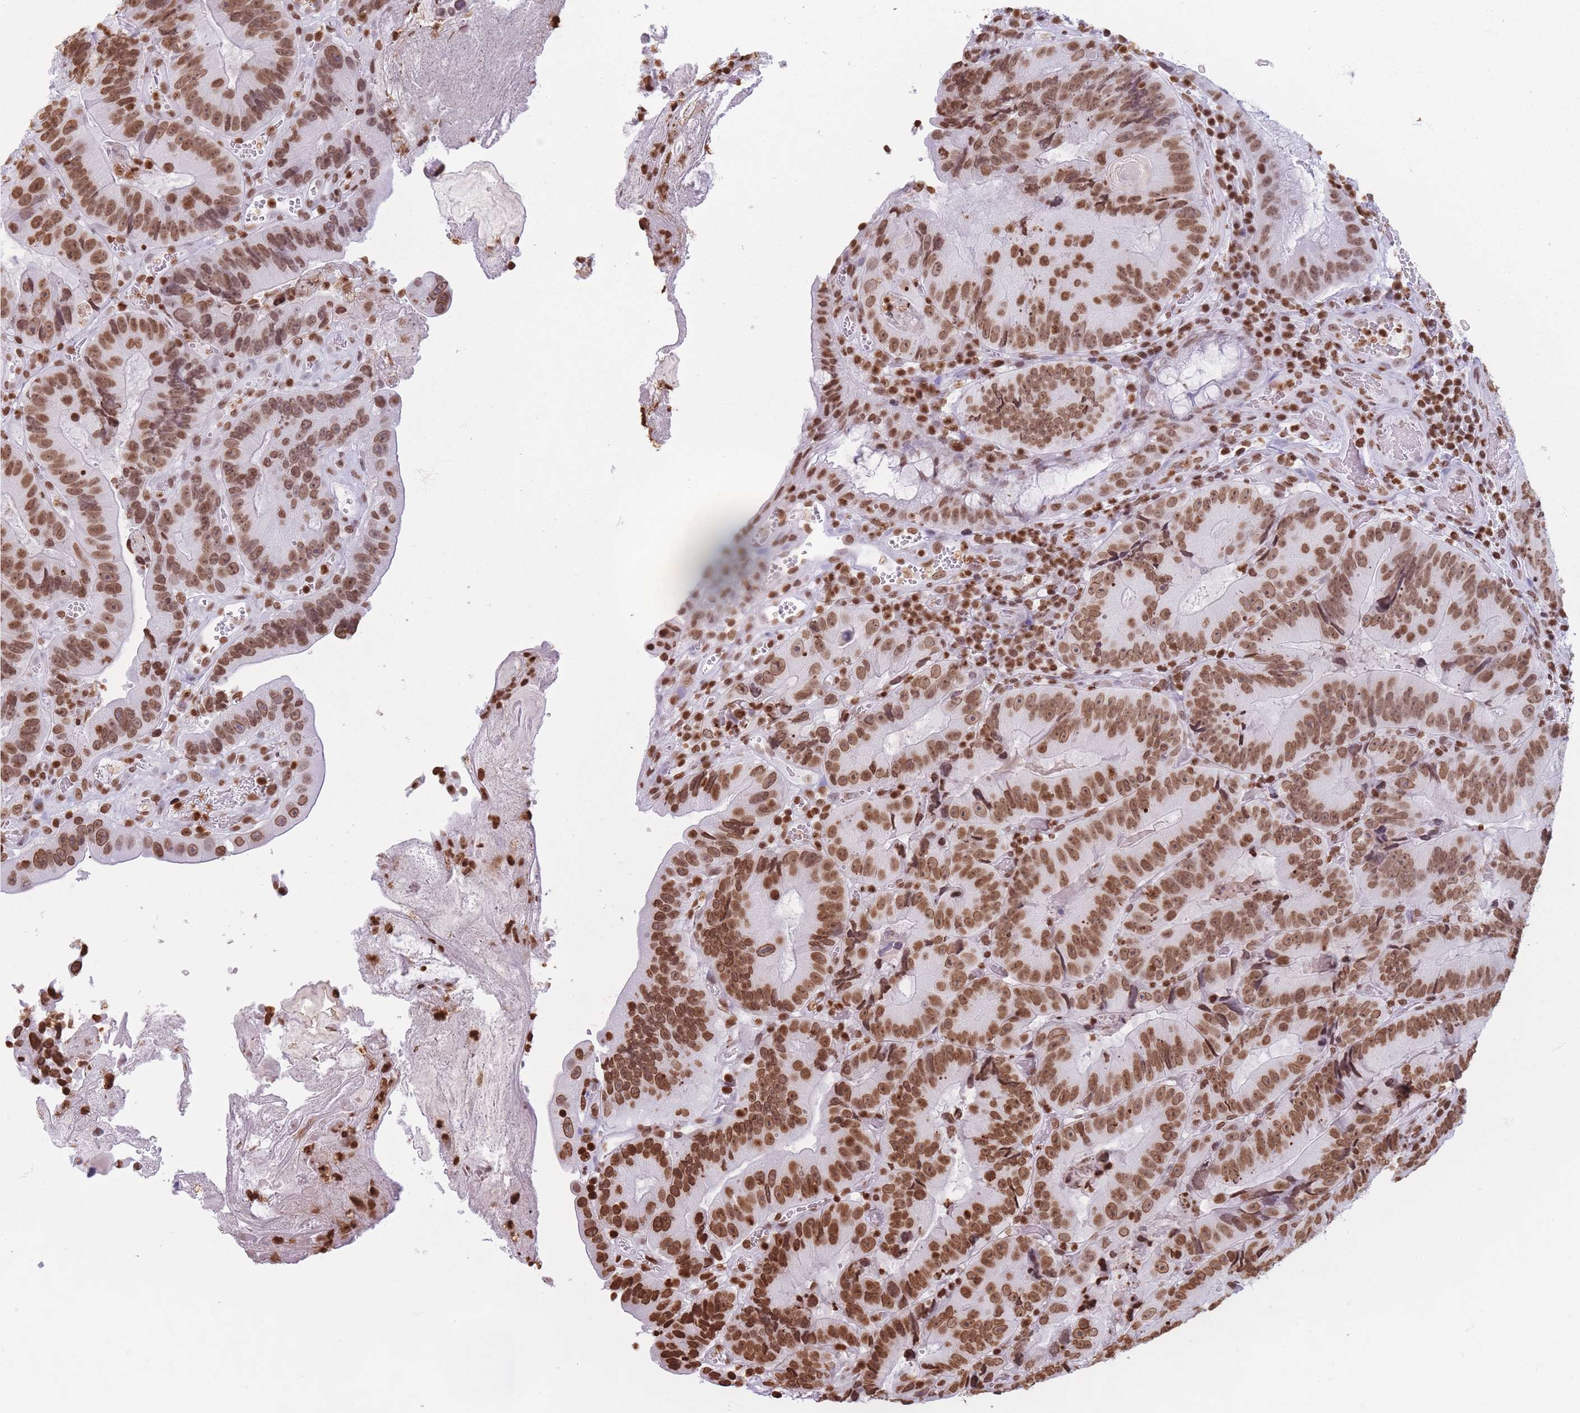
{"staining": {"intensity": "strong", "quantity": ">75%", "location": "nuclear"}, "tissue": "colorectal cancer", "cell_type": "Tumor cells", "image_type": "cancer", "snomed": [{"axis": "morphology", "description": "Adenocarcinoma, NOS"}, {"axis": "topography", "description": "Colon"}], "caption": "Colorectal adenocarcinoma stained with IHC demonstrates strong nuclear expression in about >75% of tumor cells. (brown staining indicates protein expression, while blue staining denotes nuclei).", "gene": "RYK", "patient": {"sex": "female", "age": 86}}